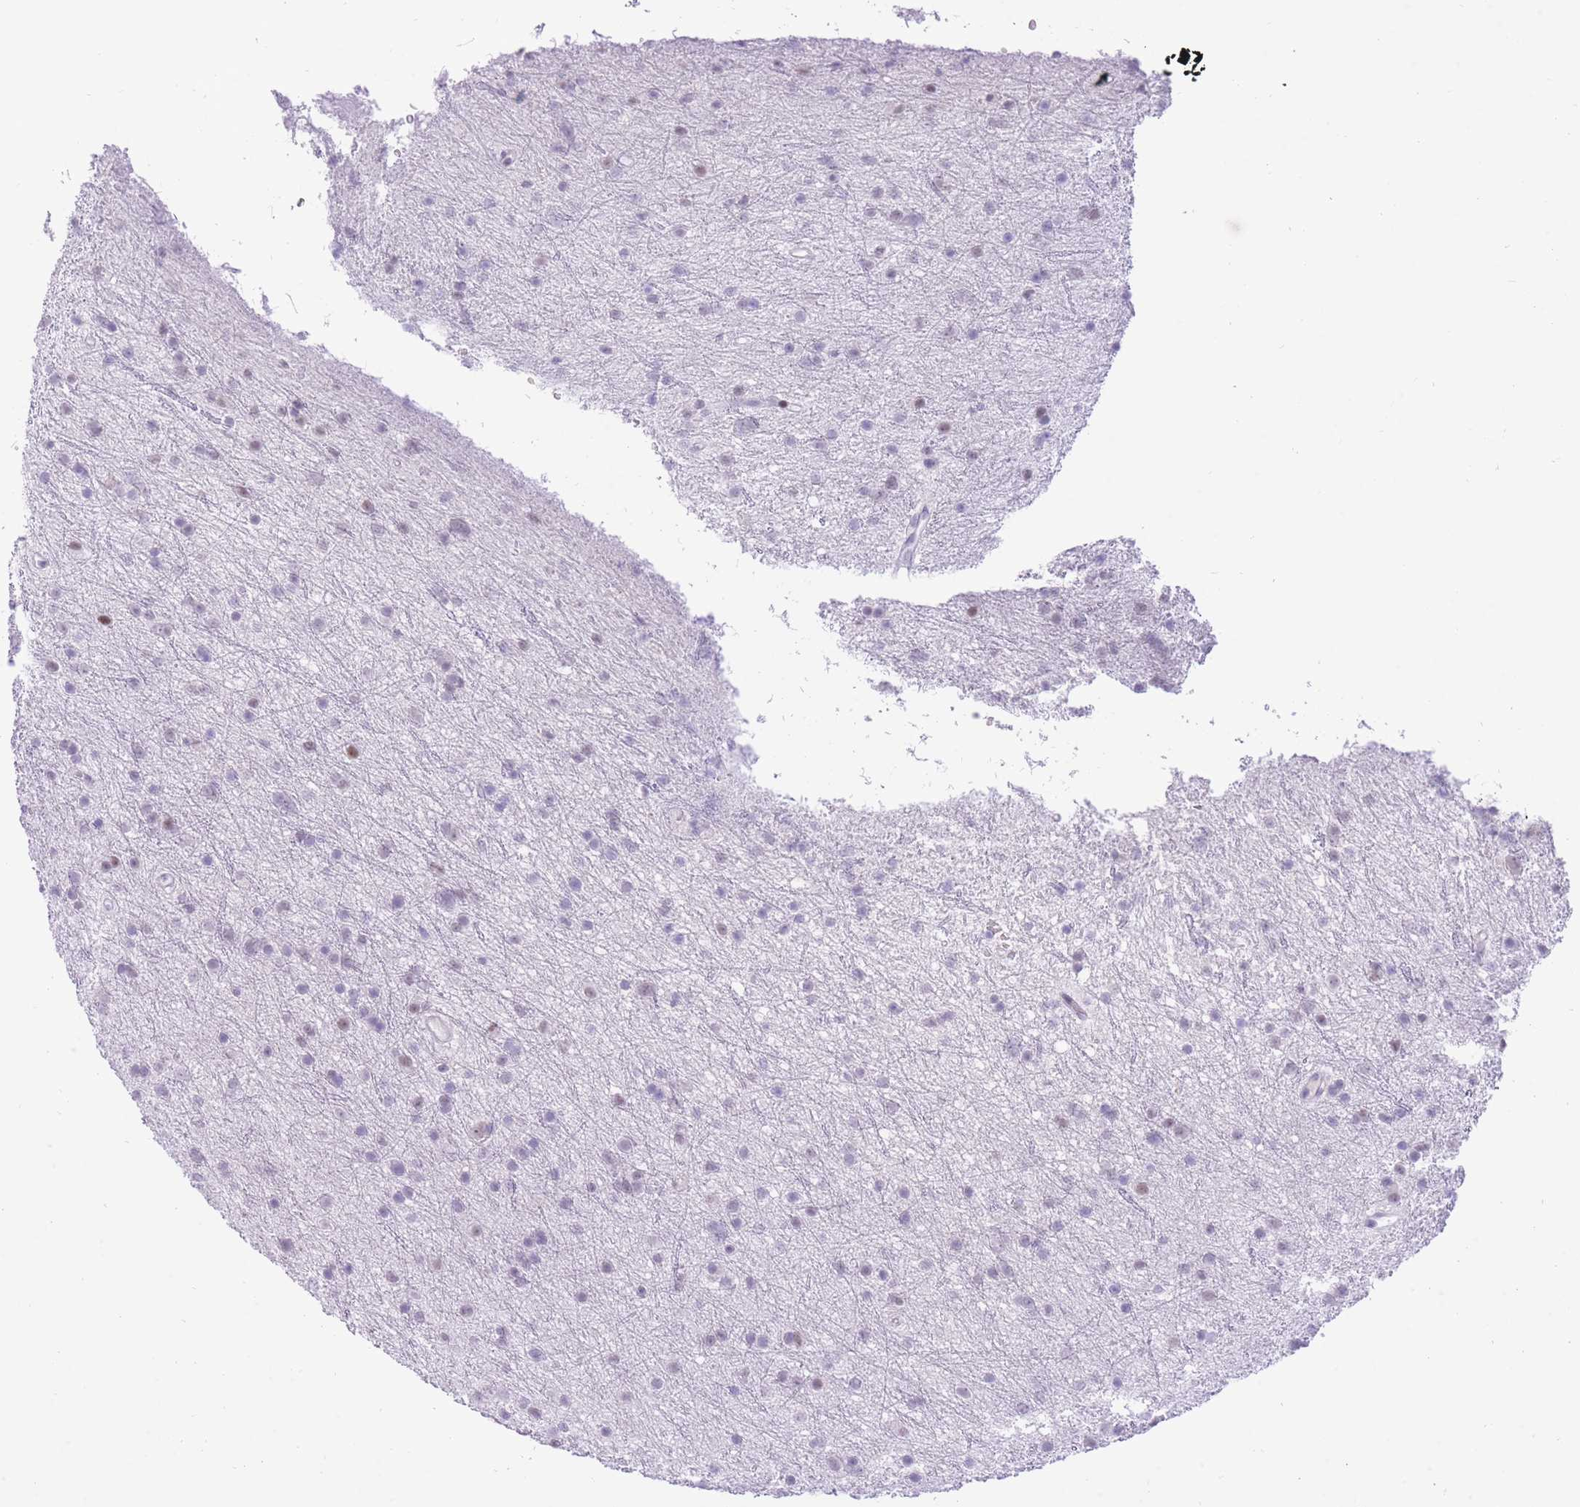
{"staining": {"intensity": "negative", "quantity": "none", "location": "none"}, "tissue": "glioma", "cell_type": "Tumor cells", "image_type": "cancer", "snomed": [{"axis": "morphology", "description": "Glioma, malignant, Low grade"}, {"axis": "topography", "description": "Cerebral cortex"}], "caption": "Protein analysis of malignant low-grade glioma exhibits no significant staining in tumor cells.", "gene": "MEIS3", "patient": {"sex": "female", "age": 39}}